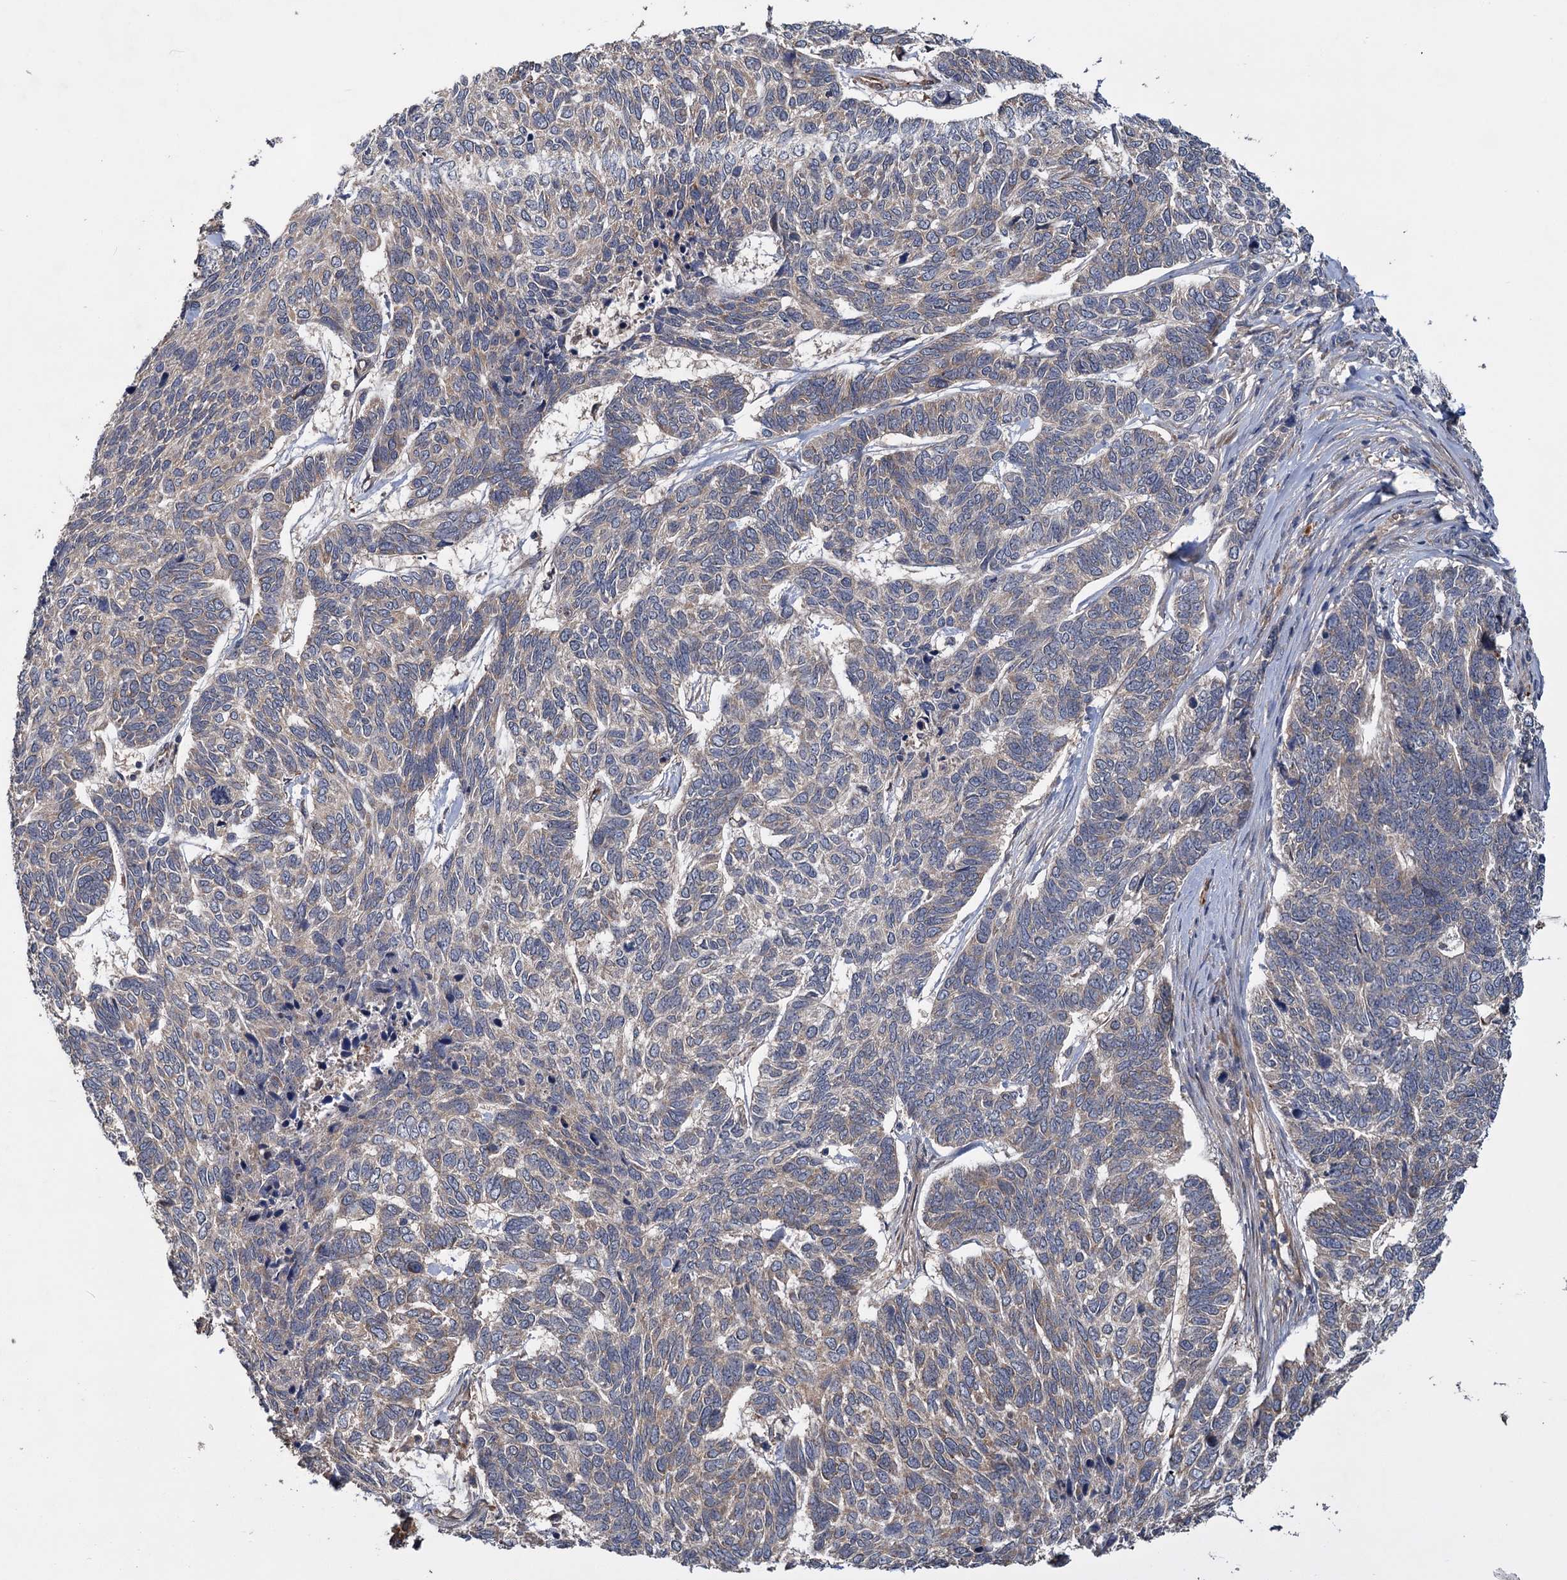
{"staining": {"intensity": "negative", "quantity": "none", "location": "none"}, "tissue": "skin cancer", "cell_type": "Tumor cells", "image_type": "cancer", "snomed": [{"axis": "morphology", "description": "Basal cell carcinoma"}, {"axis": "topography", "description": "Skin"}], "caption": "Immunohistochemistry micrograph of skin cancer stained for a protein (brown), which reveals no expression in tumor cells.", "gene": "PKN2", "patient": {"sex": "female", "age": 65}}